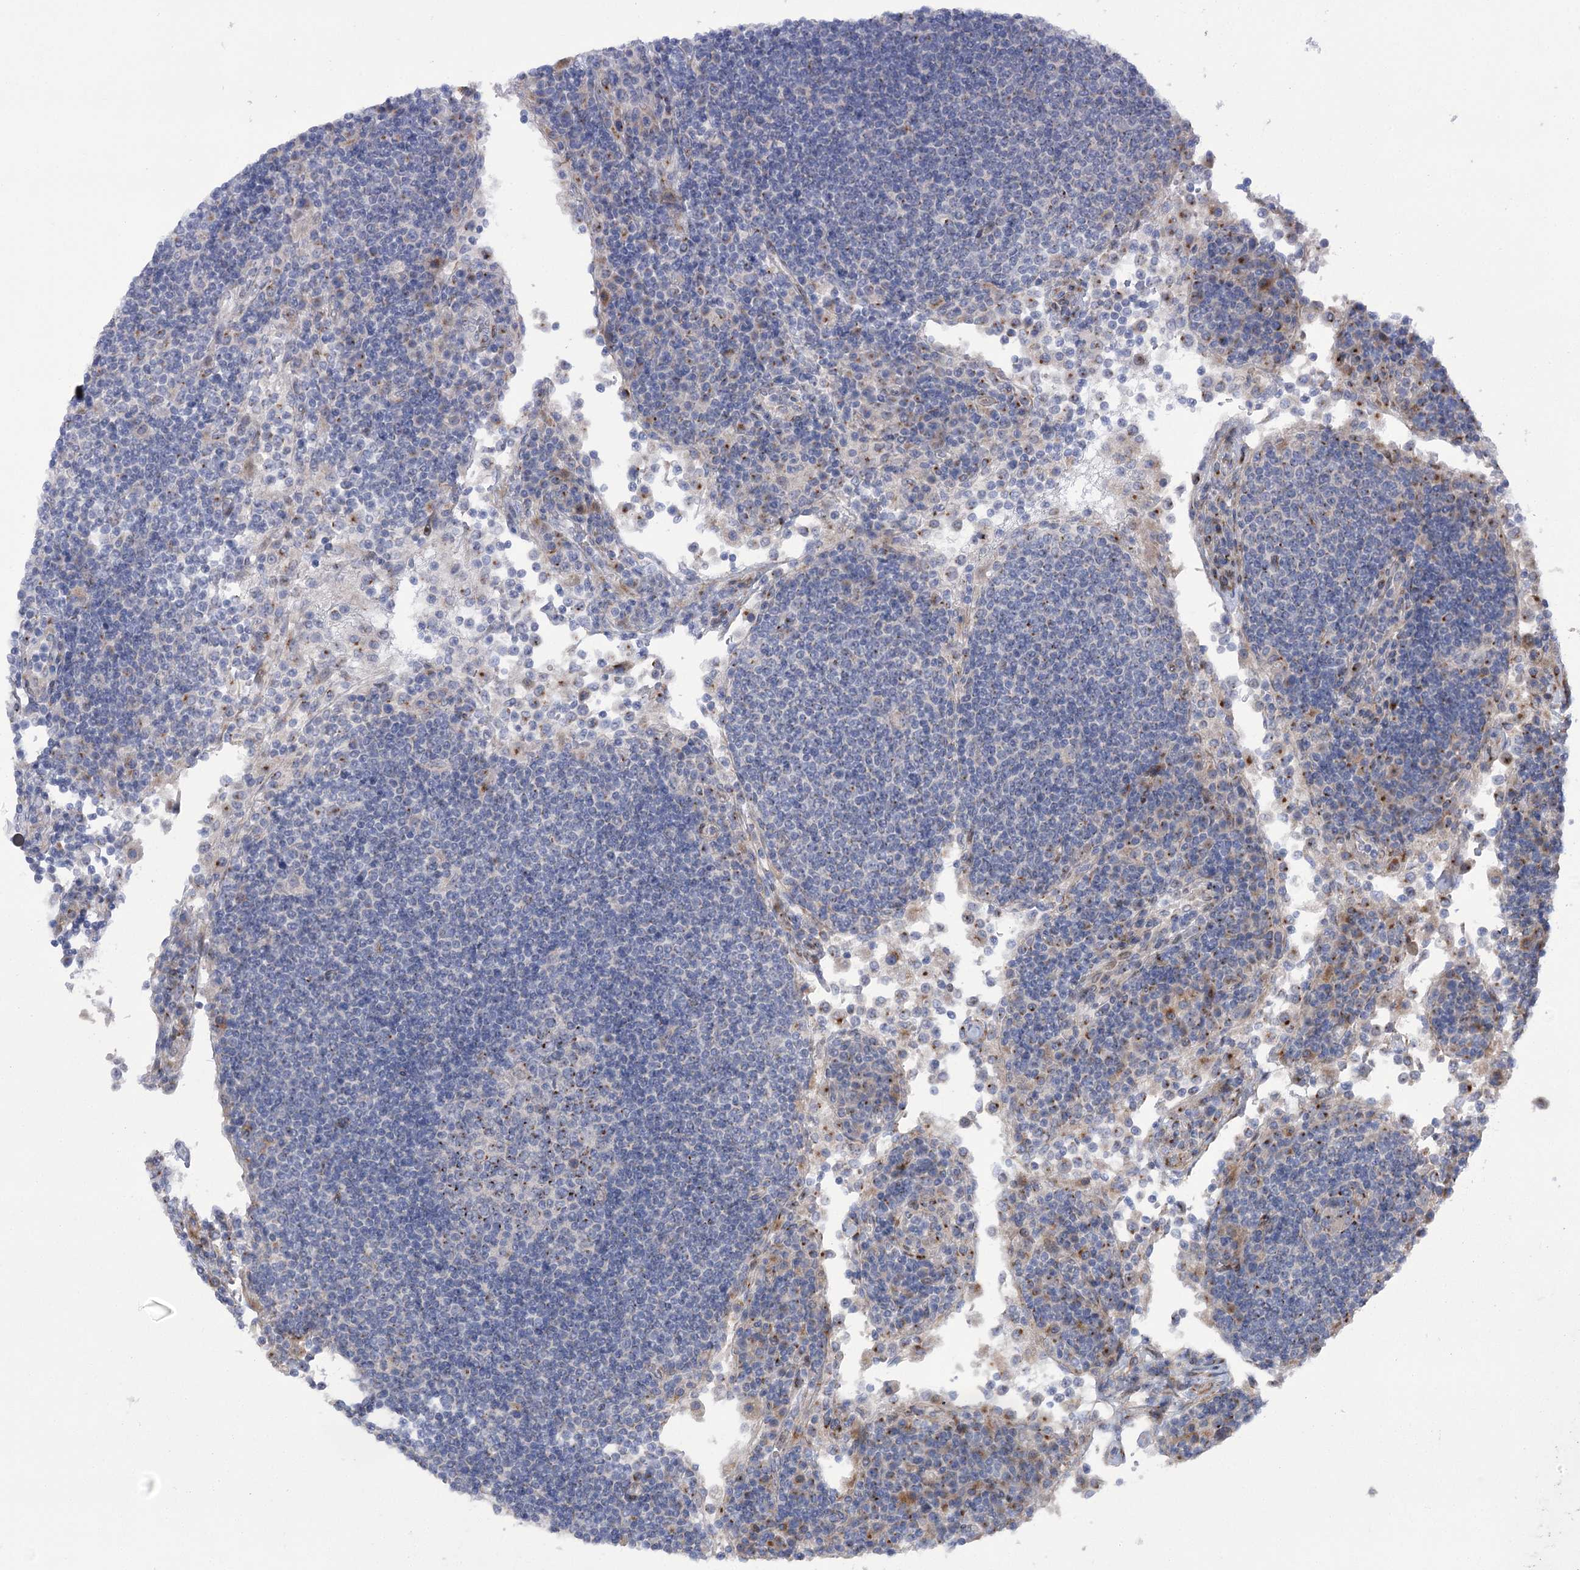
{"staining": {"intensity": "moderate", "quantity": "<25%", "location": "cytoplasmic/membranous"}, "tissue": "lymph node", "cell_type": "Germinal center cells", "image_type": "normal", "snomed": [{"axis": "morphology", "description": "Normal tissue, NOS"}, {"axis": "topography", "description": "Lymph node"}], "caption": "Moderate cytoplasmic/membranous positivity is identified in approximately <25% of germinal center cells in unremarkable lymph node. The protein of interest is stained brown, and the nuclei are stained in blue (DAB (3,3'-diaminobenzidine) IHC with brightfield microscopy, high magnification).", "gene": "NME7", "patient": {"sex": "female", "age": 53}}